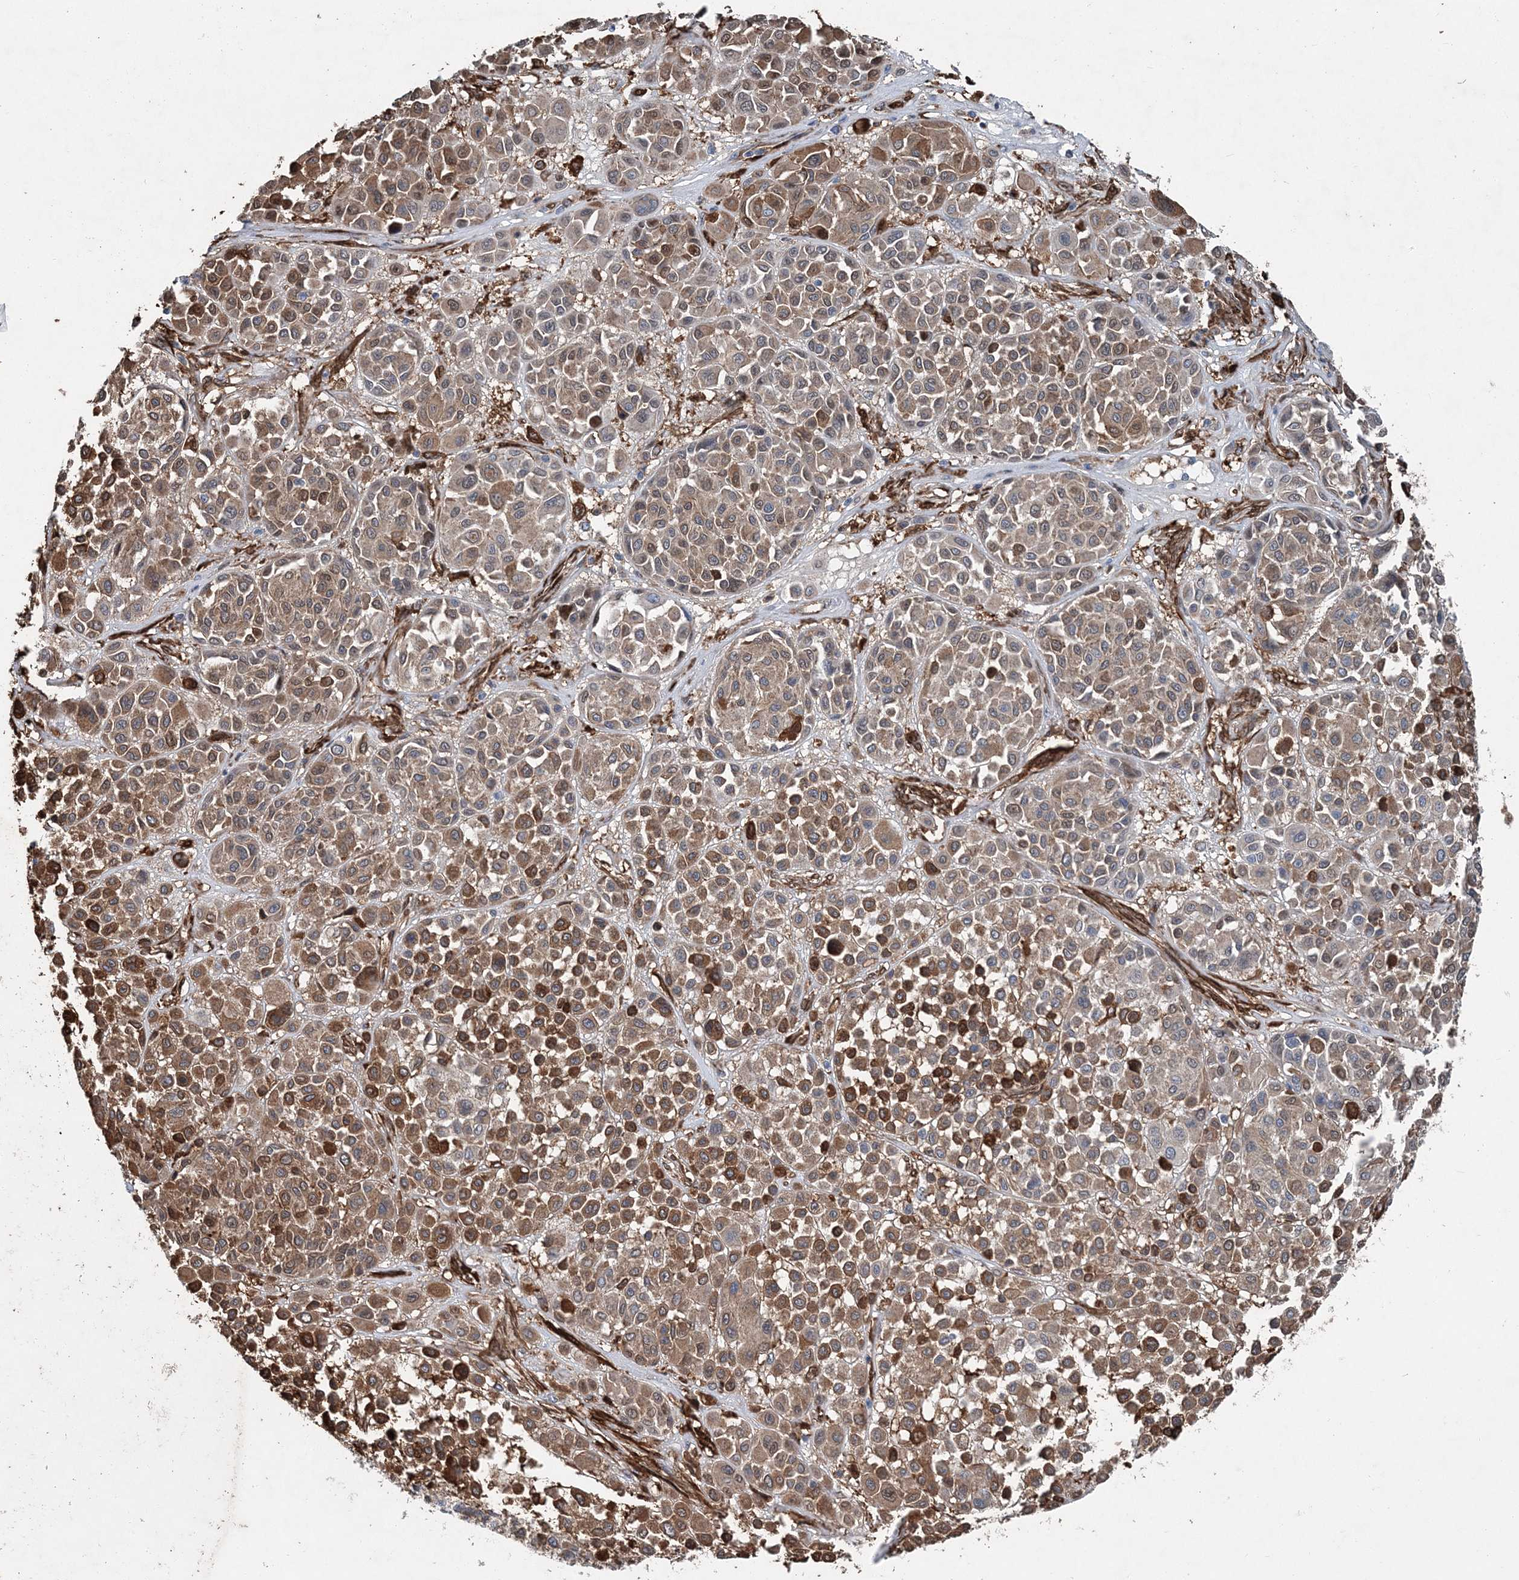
{"staining": {"intensity": "moderate", "quantity": ">75%", "location": "cytoplasmic/membranous"}, "tissue": "melanoma", "cell_type": "Tumor cells", "image_type": "cancer", "snomed": [{"axis": "morphology", "description": "Malignant melanoma, Metastatic site"}, {"axis": "topography", "description": "Soft tissue"}], "caption": "Immunohistochemistry (IHC) of human malignant melanoma (metastatic site) exhibits medium levels of moderate cytoplasmic/membranous staining in approximately >75% of tumor cells.", "gene": "SPOPL", "patient": {"sex": "male", "age": 41}}